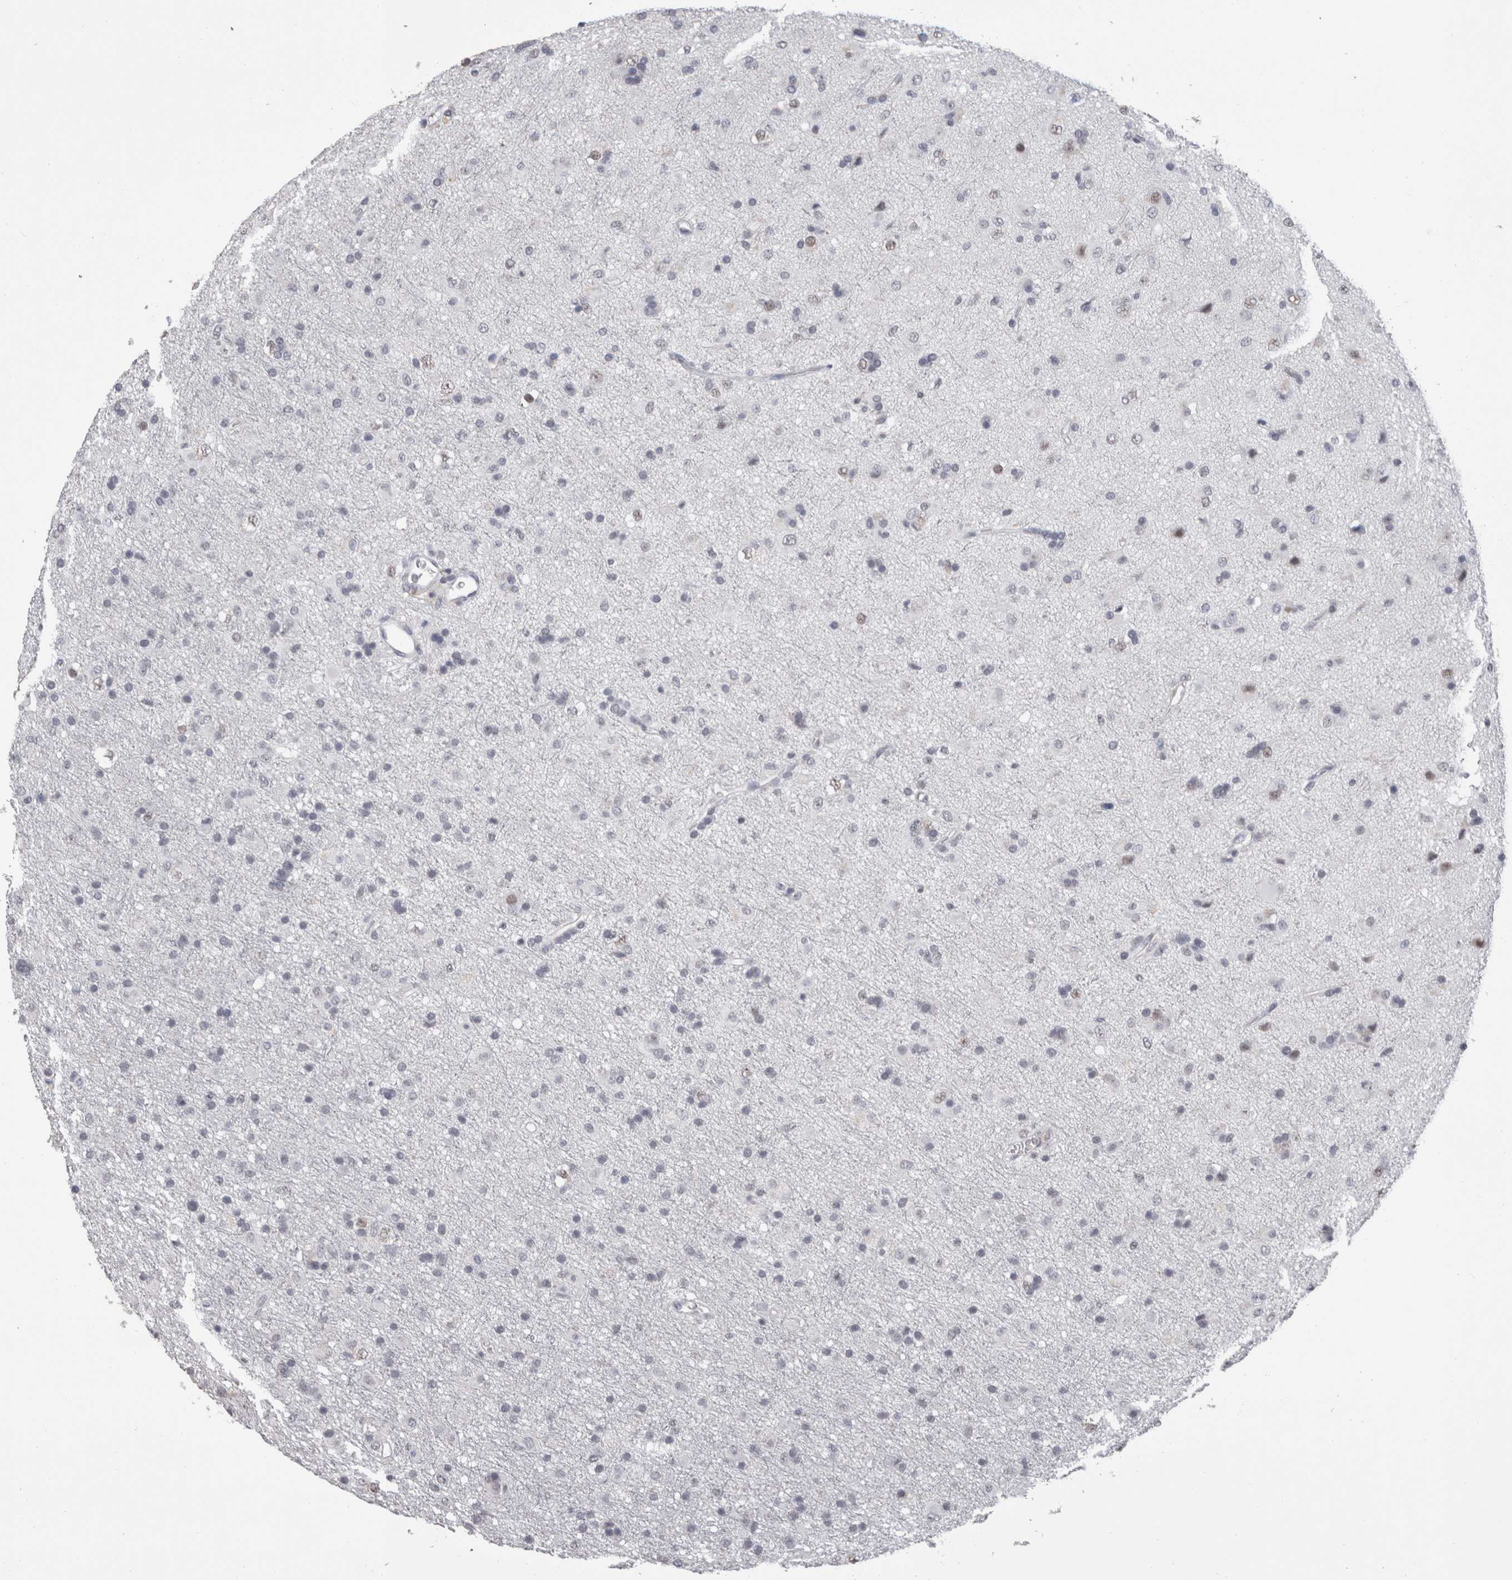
{"staining": {"intensity": "weak", "quantity": "25%-75%", "location": "nuclear"}, "tissue": "glioma", "cell_type": "Tumor cells", "image_type": "cancer", "snomed": [{"axis": "morphology", "description": "Glioma, malignant, Low grade"}, {"axis": "topography", "description": "Brain"}], "caption": "Weak nuclear positivity is appreciated in approximately 25%-75% of tumor cells in glioma.", "gene": "DDX17", "patient": {"sex": "male", "age": 65}}